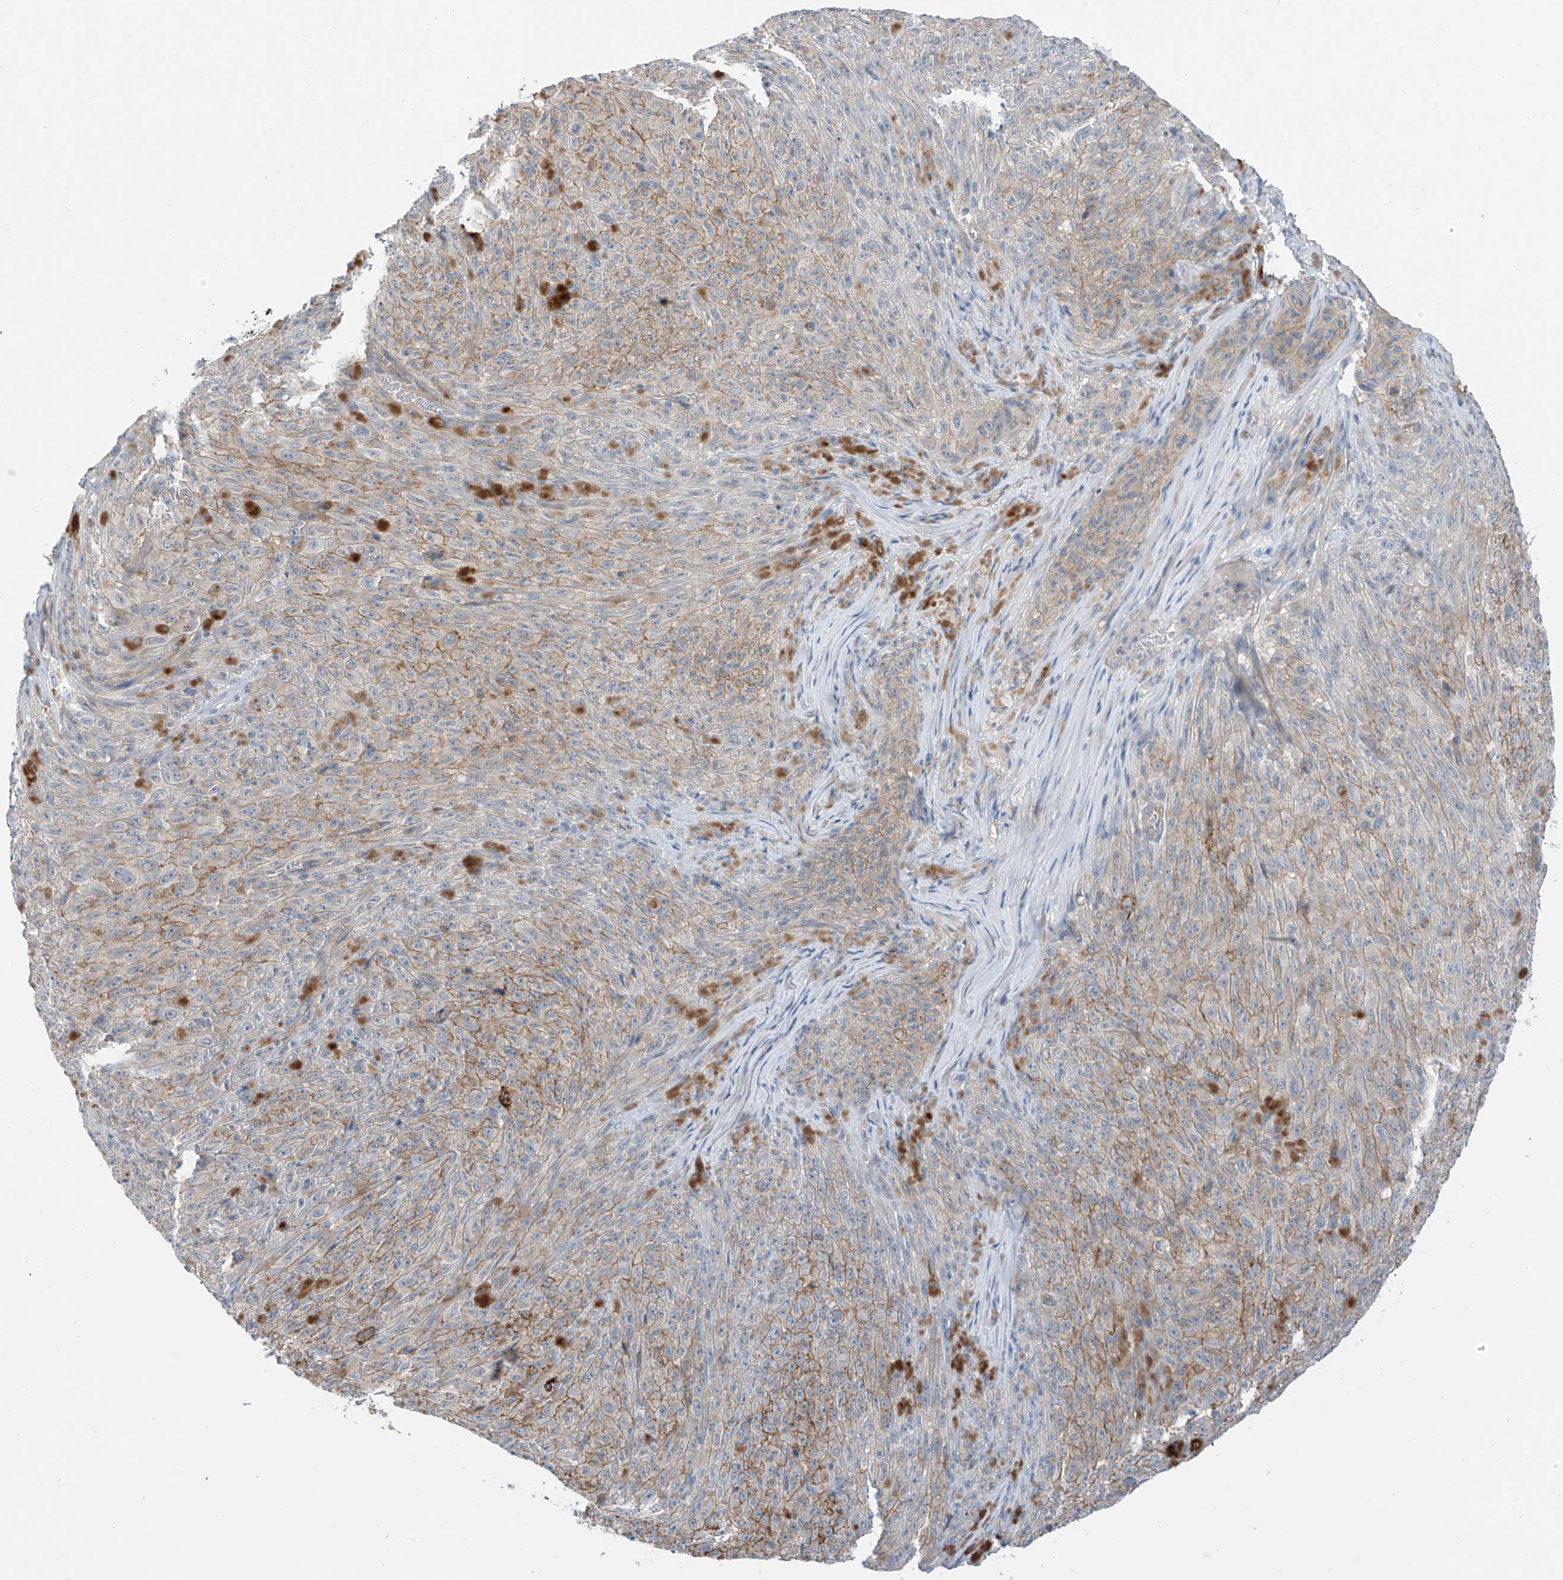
{"staining": {"intensity": "weak", "quantity": ">75%", "location": "cytoplasmic/membranous"}, "tissue": "melanoma", "cell_type": "Tumor cells", "image_type": "cancer", "snomed": [{"axis": "morphology", "description": "Malignant melanoma, NOS"}, {"axis": "topography", "description": "Skin"}], "caption": "This photomicrograph reveals melanoma stained with immunohistochemistry (IHC) to label a protein in brown. The cytoplasmic/membranous of tumor cells show weak positivity for the protein. Nuclei are counter-stained blue.", "gene": "ABLIM2", "patient": {"sex": "female", "age": 82}}